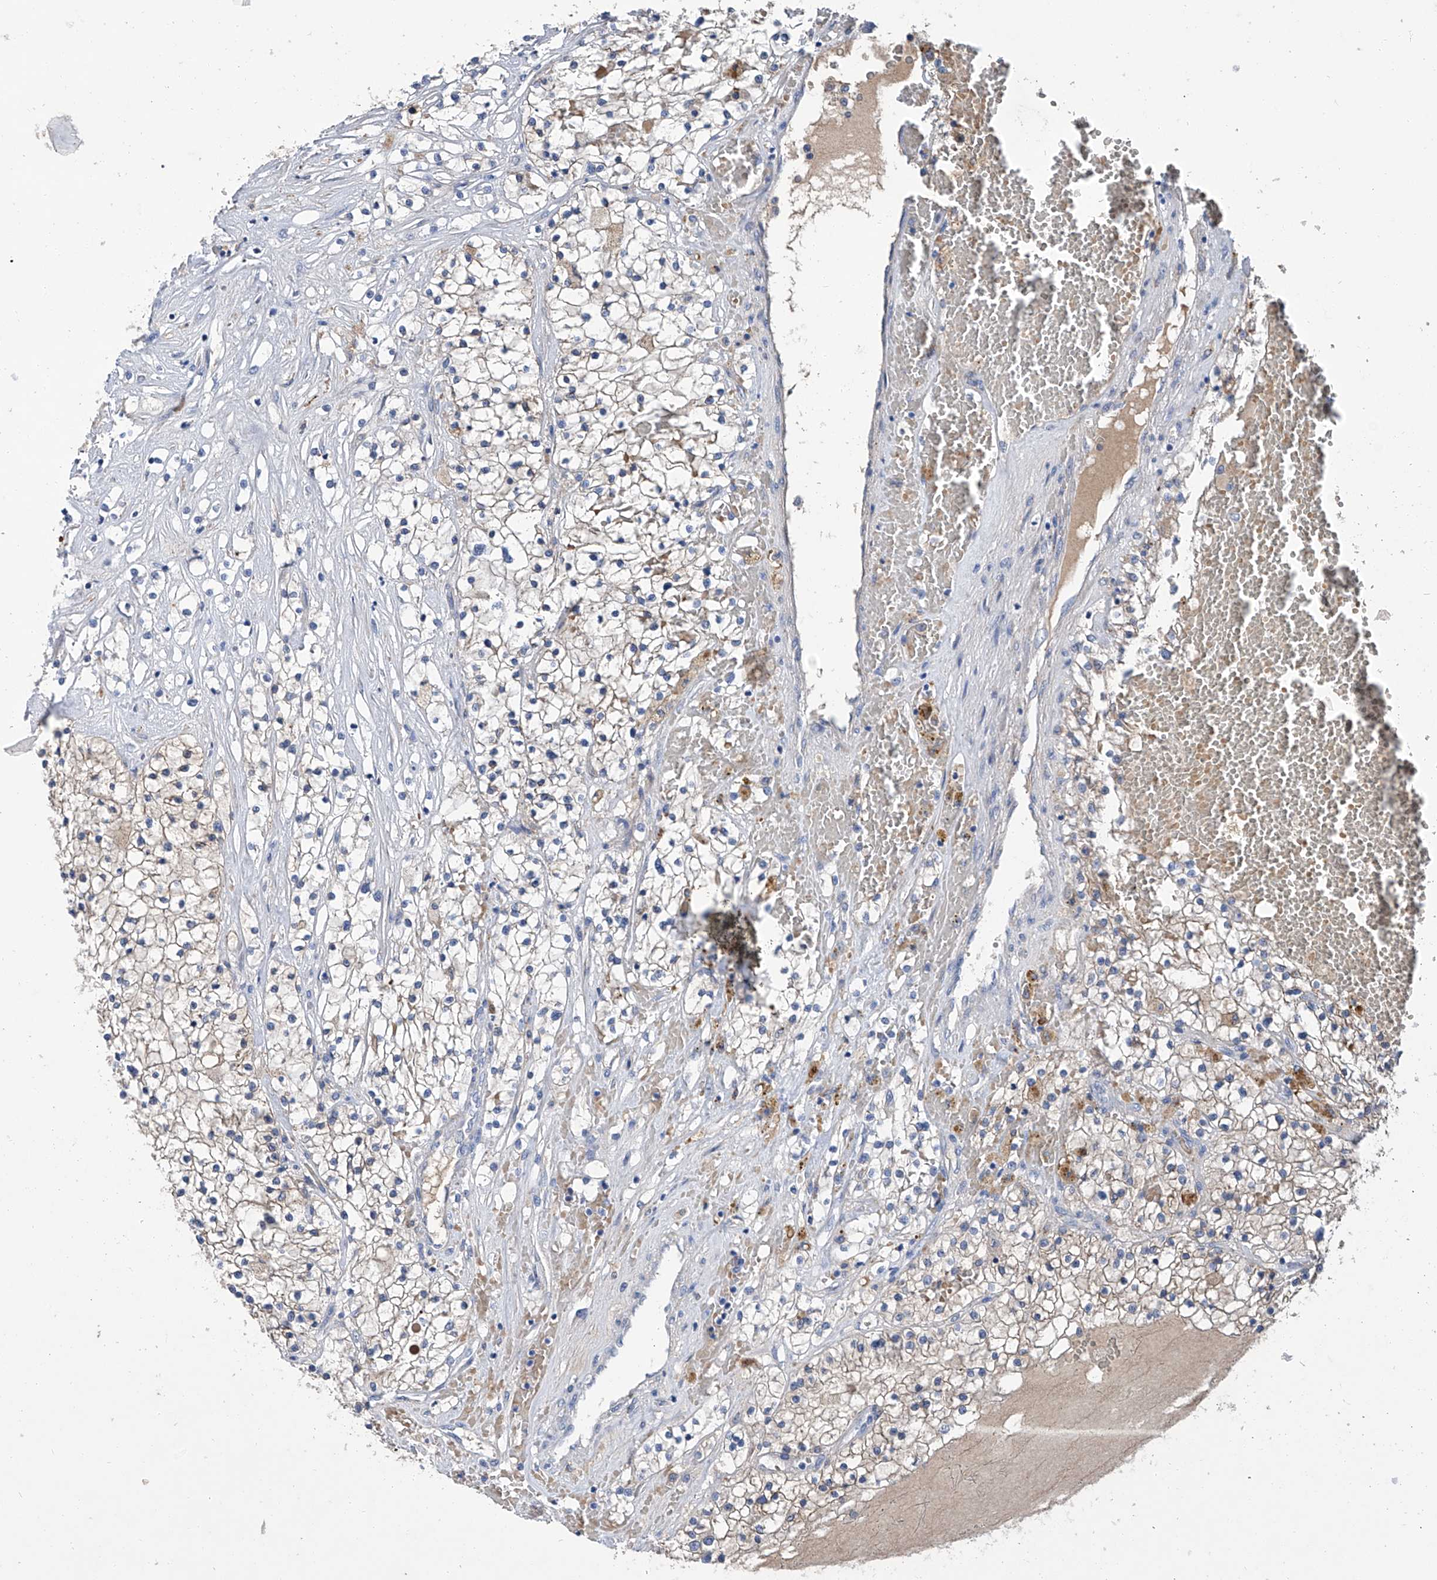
{"staining": {"intensity": "weak", "quantity": "<25%", "location": "cytoplasmic/membranous"}, "tissue": "renal cancer", "cell_type": "Tumor cells", "image_type": "cancer", "snomed": [{"axis": "morphology", "description": "Normal tissue, NOS"}, {"axis": "morphology", "description": "Adenocarcinoma, NOS"}, {"axis": "topography", "description": "Kidney"}], "caption": "Tumor cells are negative for protein expression in human adenocarcinoma (renal). (Immunohistochemistry (ihc), brightfield microscopy, high magnification).", "gene": "GPT", "patient": {"sex": "male", "age": 68}}